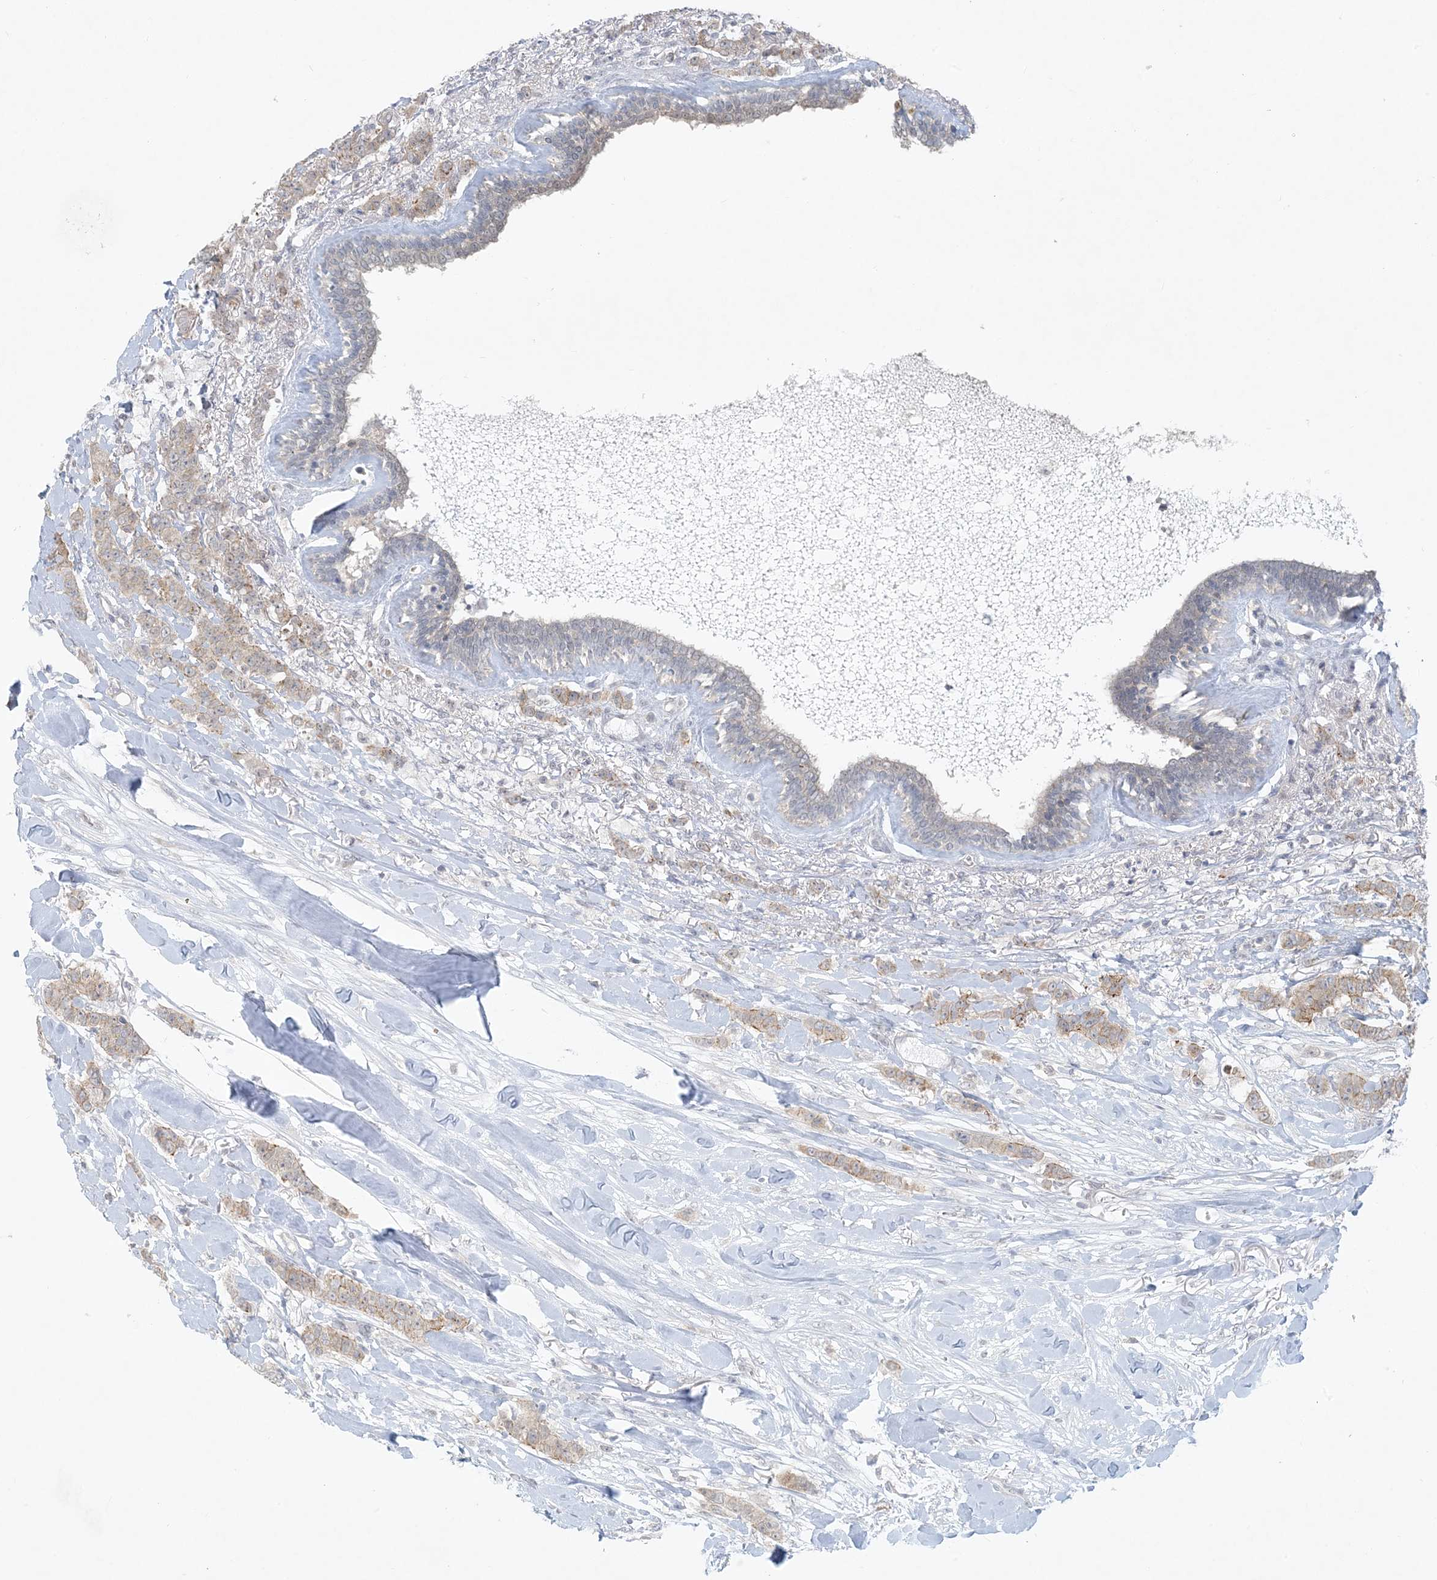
{"staining": {"intensity": "weak", "quantity": "<25%", "location": "cytoplasmic/membranous"}, "tissue": "breast cancer", "cell_type": "Tumor cells", "image_type": "cancer", "snomed": [{"axis": "morphology", "description": "Duct carcinoma"}, {"axis": "topography", "description": "Breast"}], "caption": "Breast invasive ductal carcinoma stained for a protein using IHC shows no staining tumor cells.", "gene": "OBI1", "patient": {"sex": "female", "age": 40}}